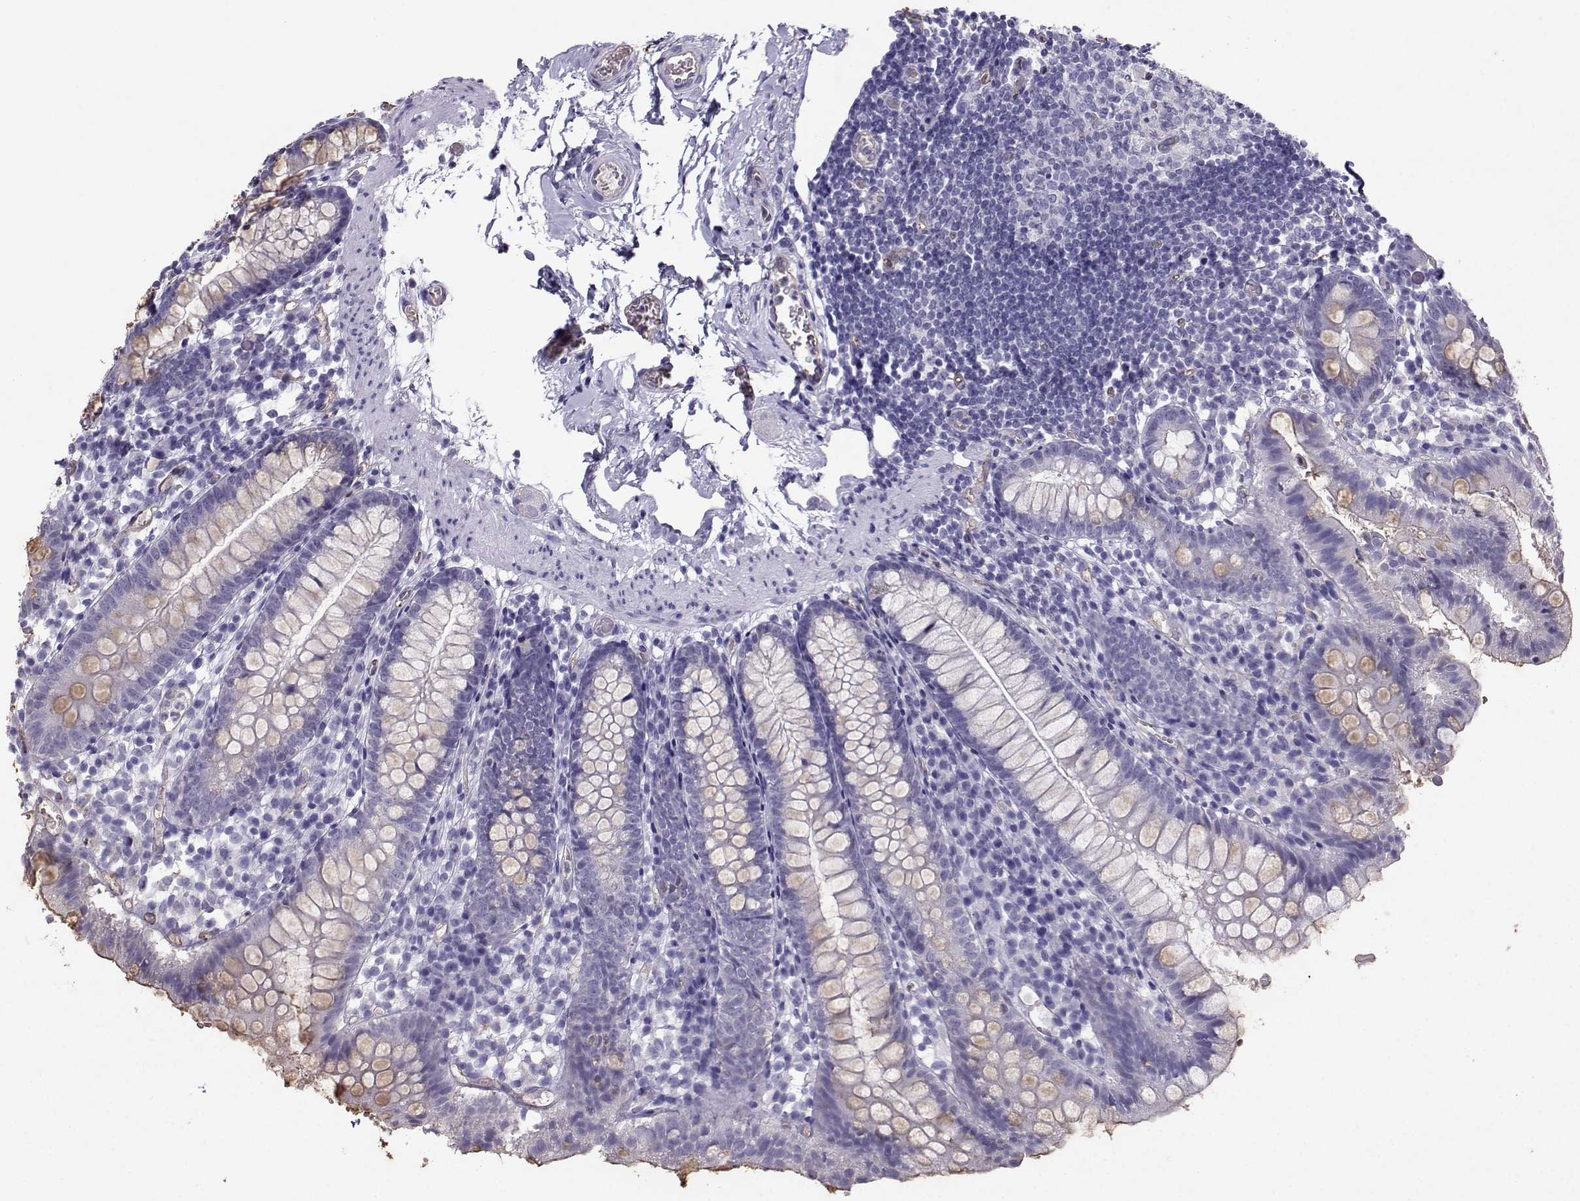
{"staining": {"intensity": "moderate", "quantity": "25%-75%", "location": "cytoplasmic/membranous"}, "tissue": "small intestine", "cell_type": "Glandular cells", "image_type": "normal", "snomed": [{"axis": "morphology", "description": "Normal tissue, NOS"}, {"axis": "topography", "description": "Small intestine"}], "caption": "Human small intestine stained with a protein marker demonstrates moderate staining in glandular cells.", "gene": "CLUL1", "patient": {"sex": "female", "age": 90}}